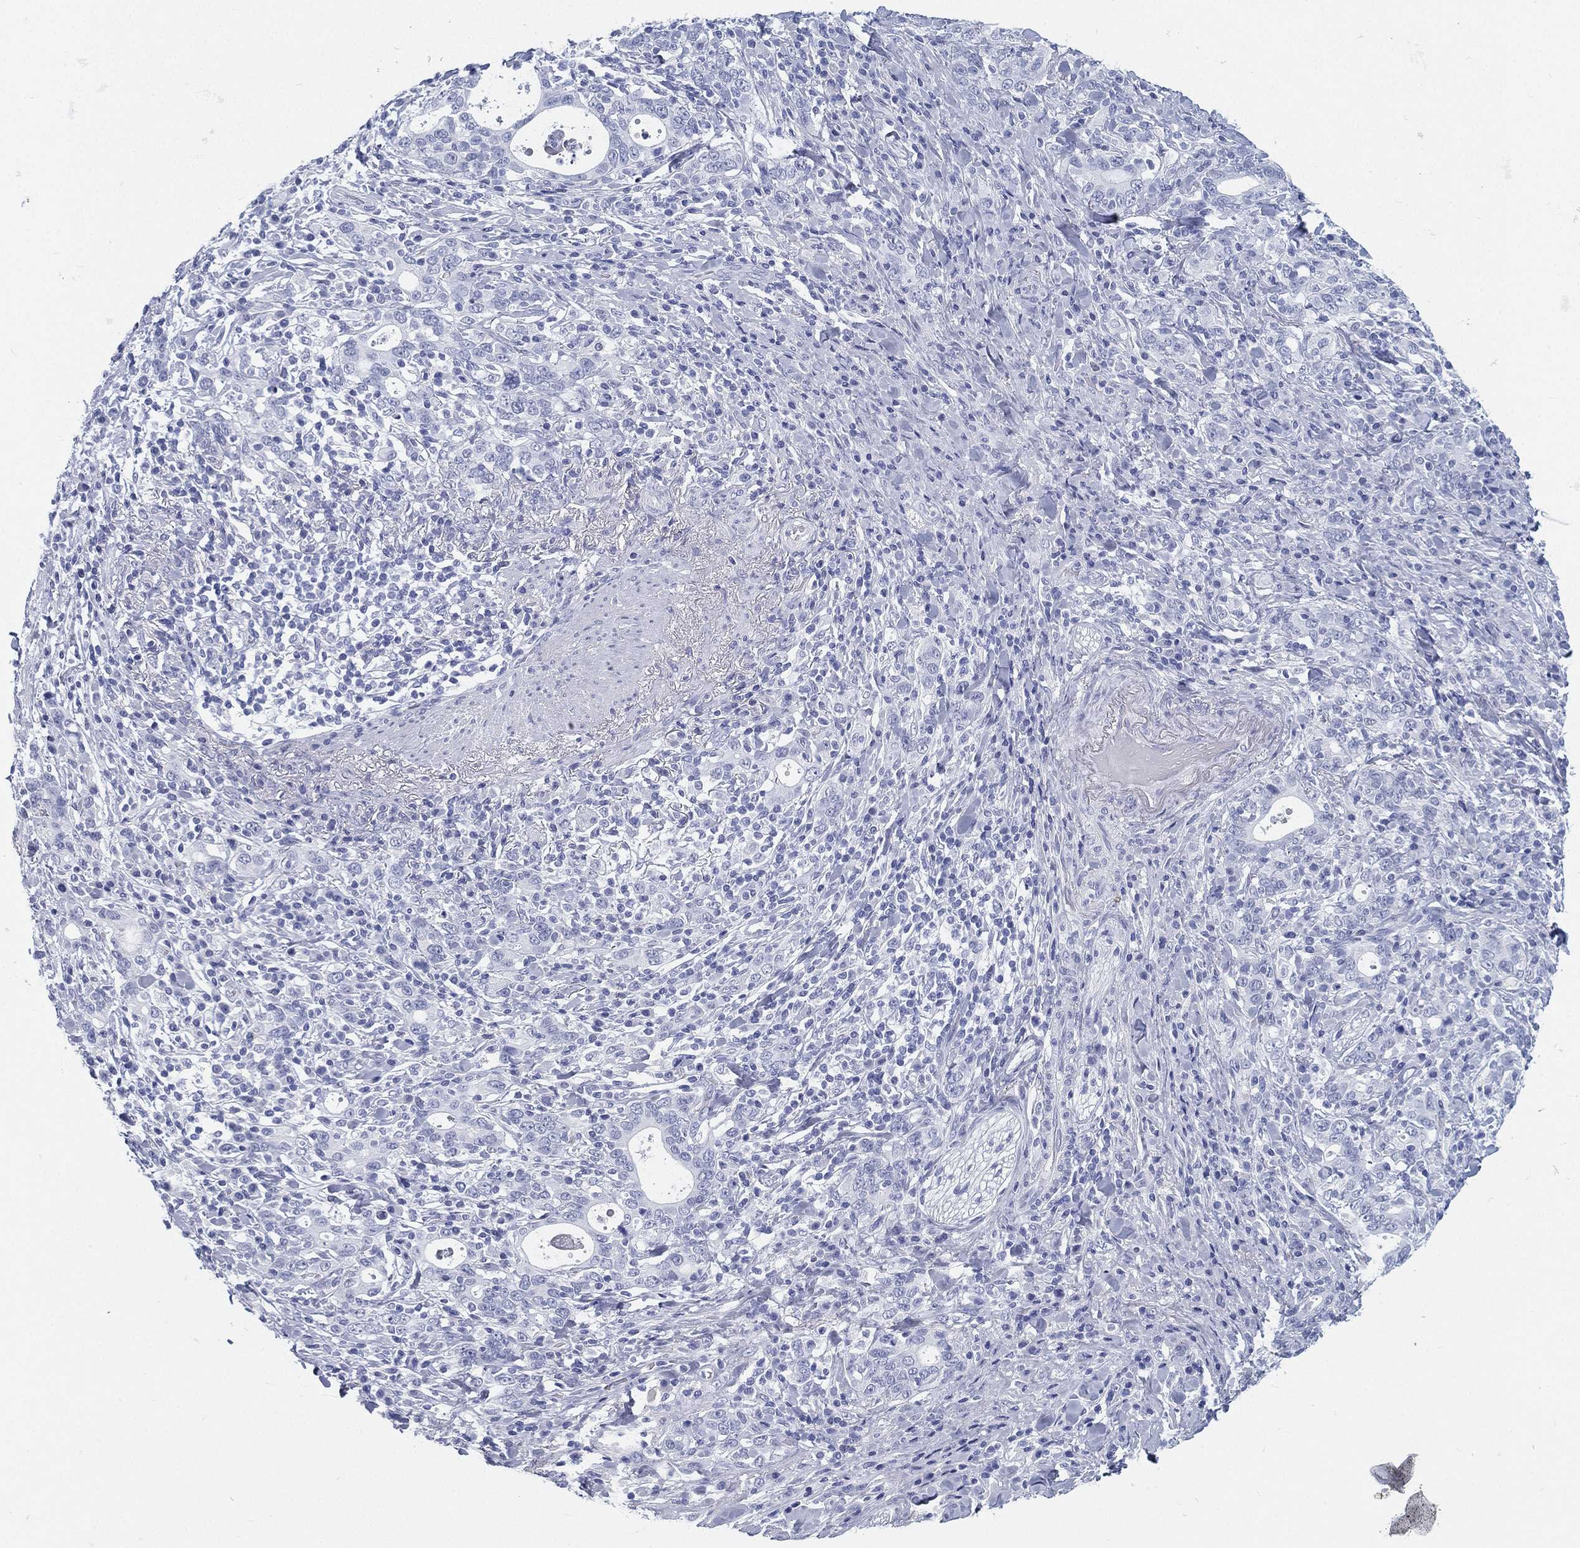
{"staining": {"intensity": "negative", "quantity": "none", "location": "none"}, "tissue": "stomach cancer", "cell_type": "Tumor cells", "image_type": "cancer", "snomed": [{"axis": "morphology", "description": "Adenocarcinoma, NOS"}, {"axis": "topography", "description": "Stomach"}], "caption": "High power microscopy micrograph of an immunohistochemistry histopathology image of adenocarcinoma (stomach), revealing no significant positivity in tumor cells.", "gene": "ATP1B2", "patient": {"sex": "male", "age": 79}}